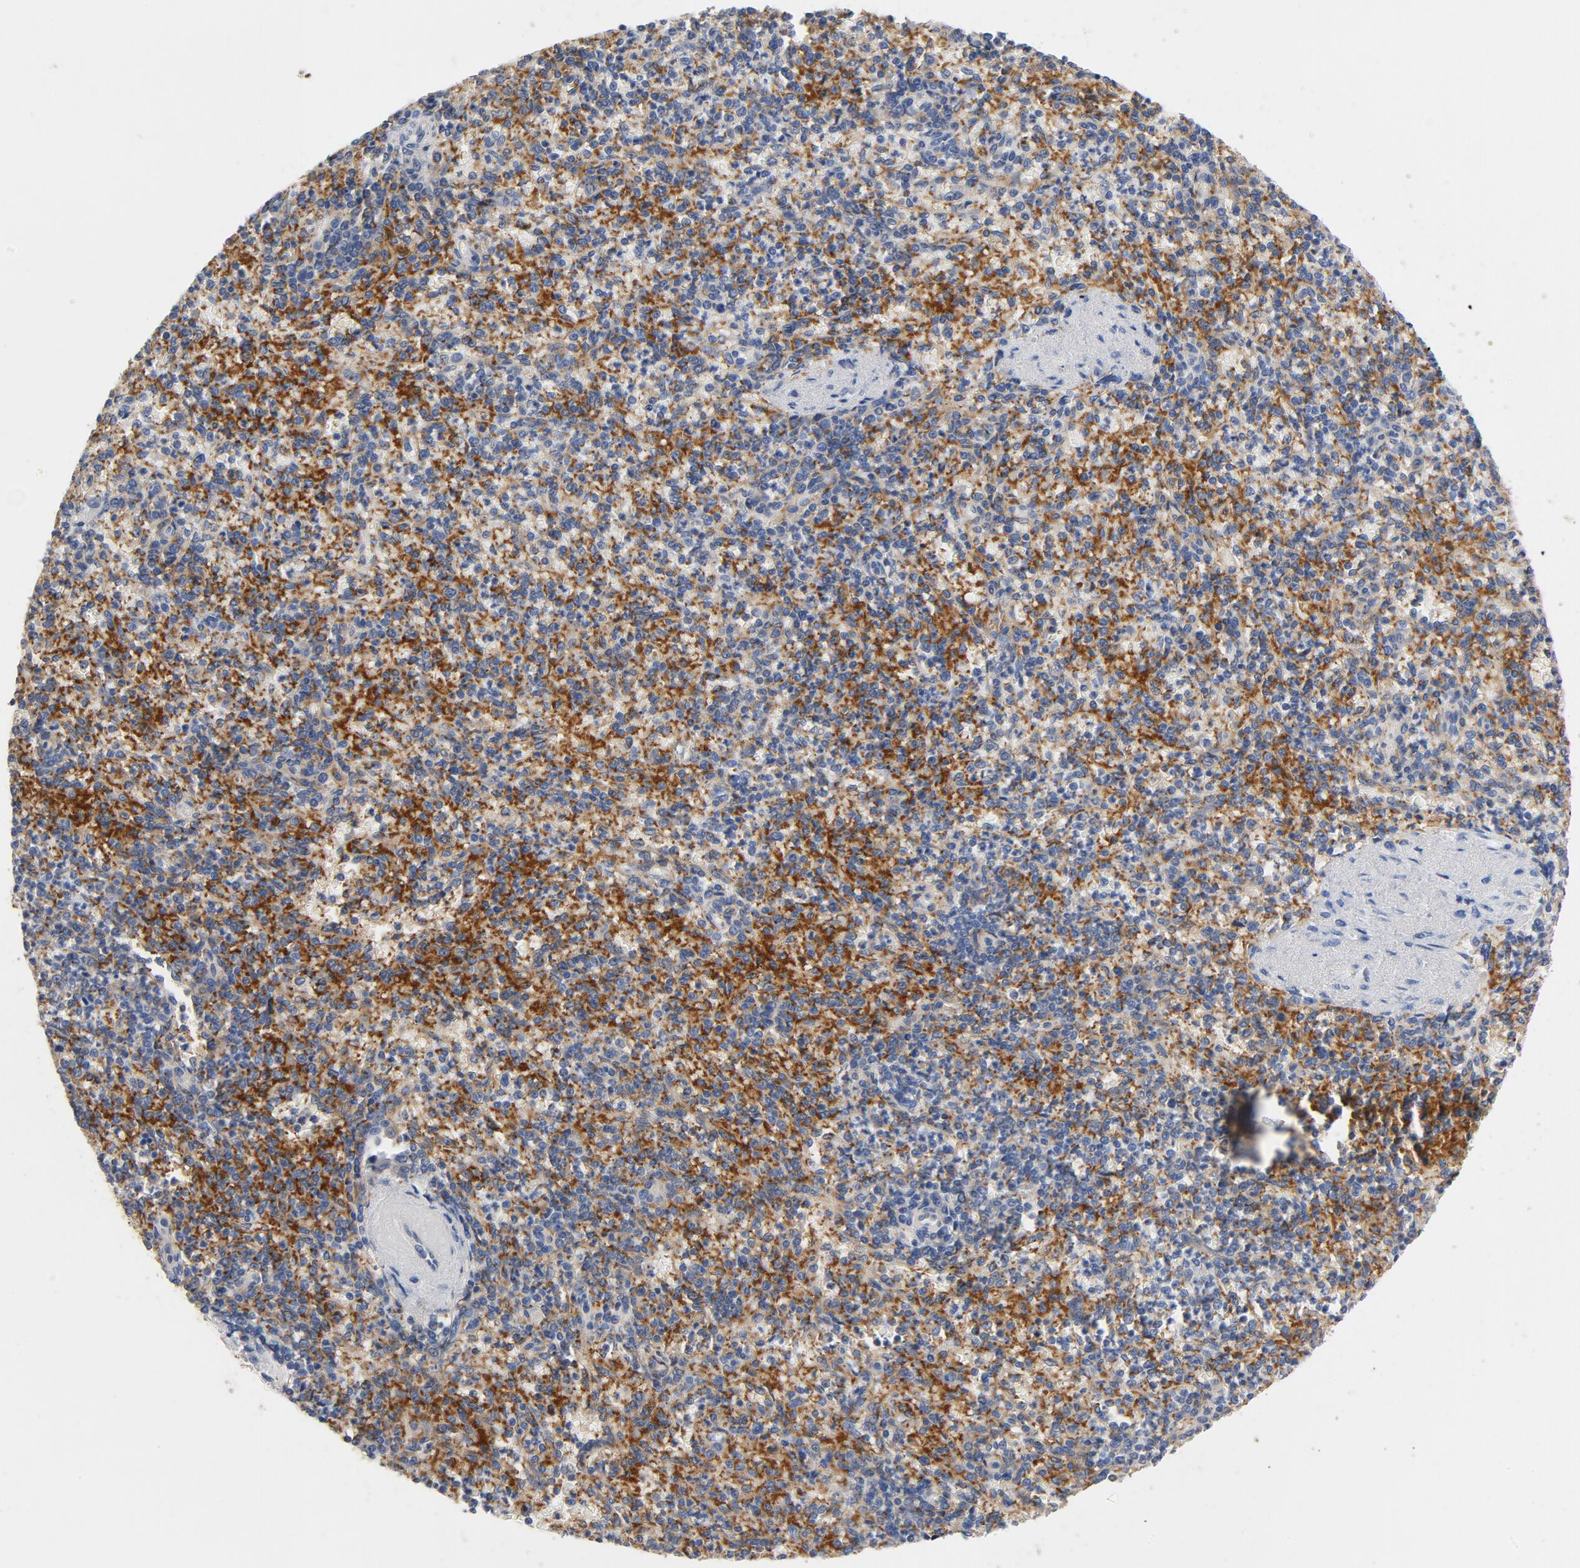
{"staining": {"intensity": "moderate", "quantity": "25%-75%", "location": "cytoplasmic/membranous"}, "tissue": "spleen", "cell_type": "Cells in red pulp", "image_type": "normal", "snomed": [{"axis": "morphology", "description": "Normal tissue, NOS"}, {"axis": "topography", "description": "Spleen"}], "caption": "Immunohistochemical staining of normal spleen reveals 25%-75% levels of moderate cytoplasmic/membranous protein expression in about 25%-75% of cells in red pulp. (Stains: DAB (3,3'-diaminobenzidine) in brown, nuclei in blue, Microscopy: brightfield microscopy at high magnification).", "gene": "SRC", "patient": {"sex": "female", "age": 74}}